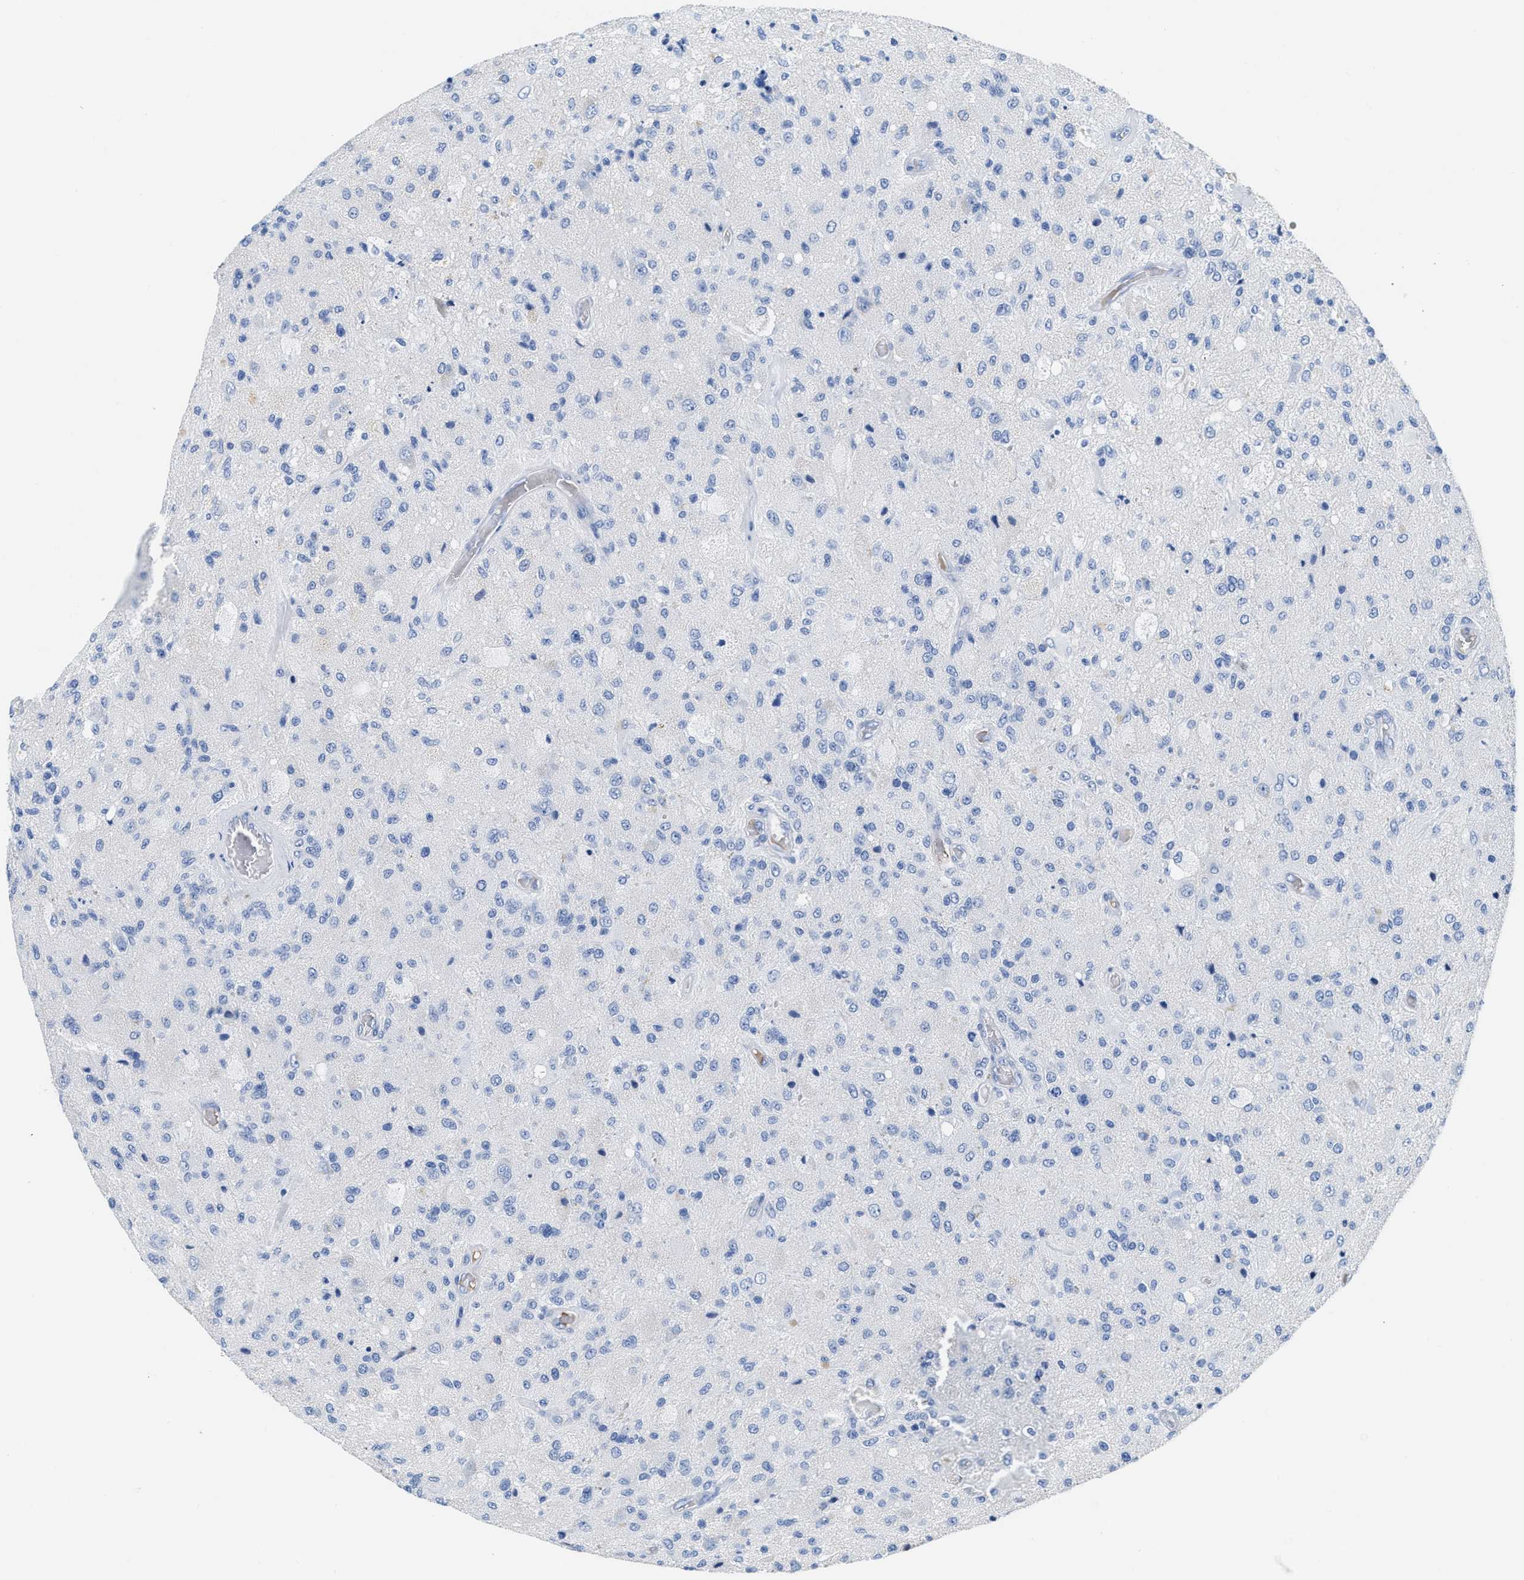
{"staining": {"intensity": "negative", "quantity": "none", "location": "none"}, "tissue": "glioma", "cell_type": "Tumor cells", "image_type": "cancer", "snomed": [{"axis": "morphology", "description": "Normal tissue, NOS"}, {"axis": "morphology", "description": "Glioma, malignant, High grade"}, {"axis": "topography", "description": "Cerebral cortex"}], "caption": "Immunohistochemistry (IHC) of high-grade glioma (malignant) shows no positivity in tumor cells.", "gene": "GC", "patient": {"sex": "male", "age": 77}}